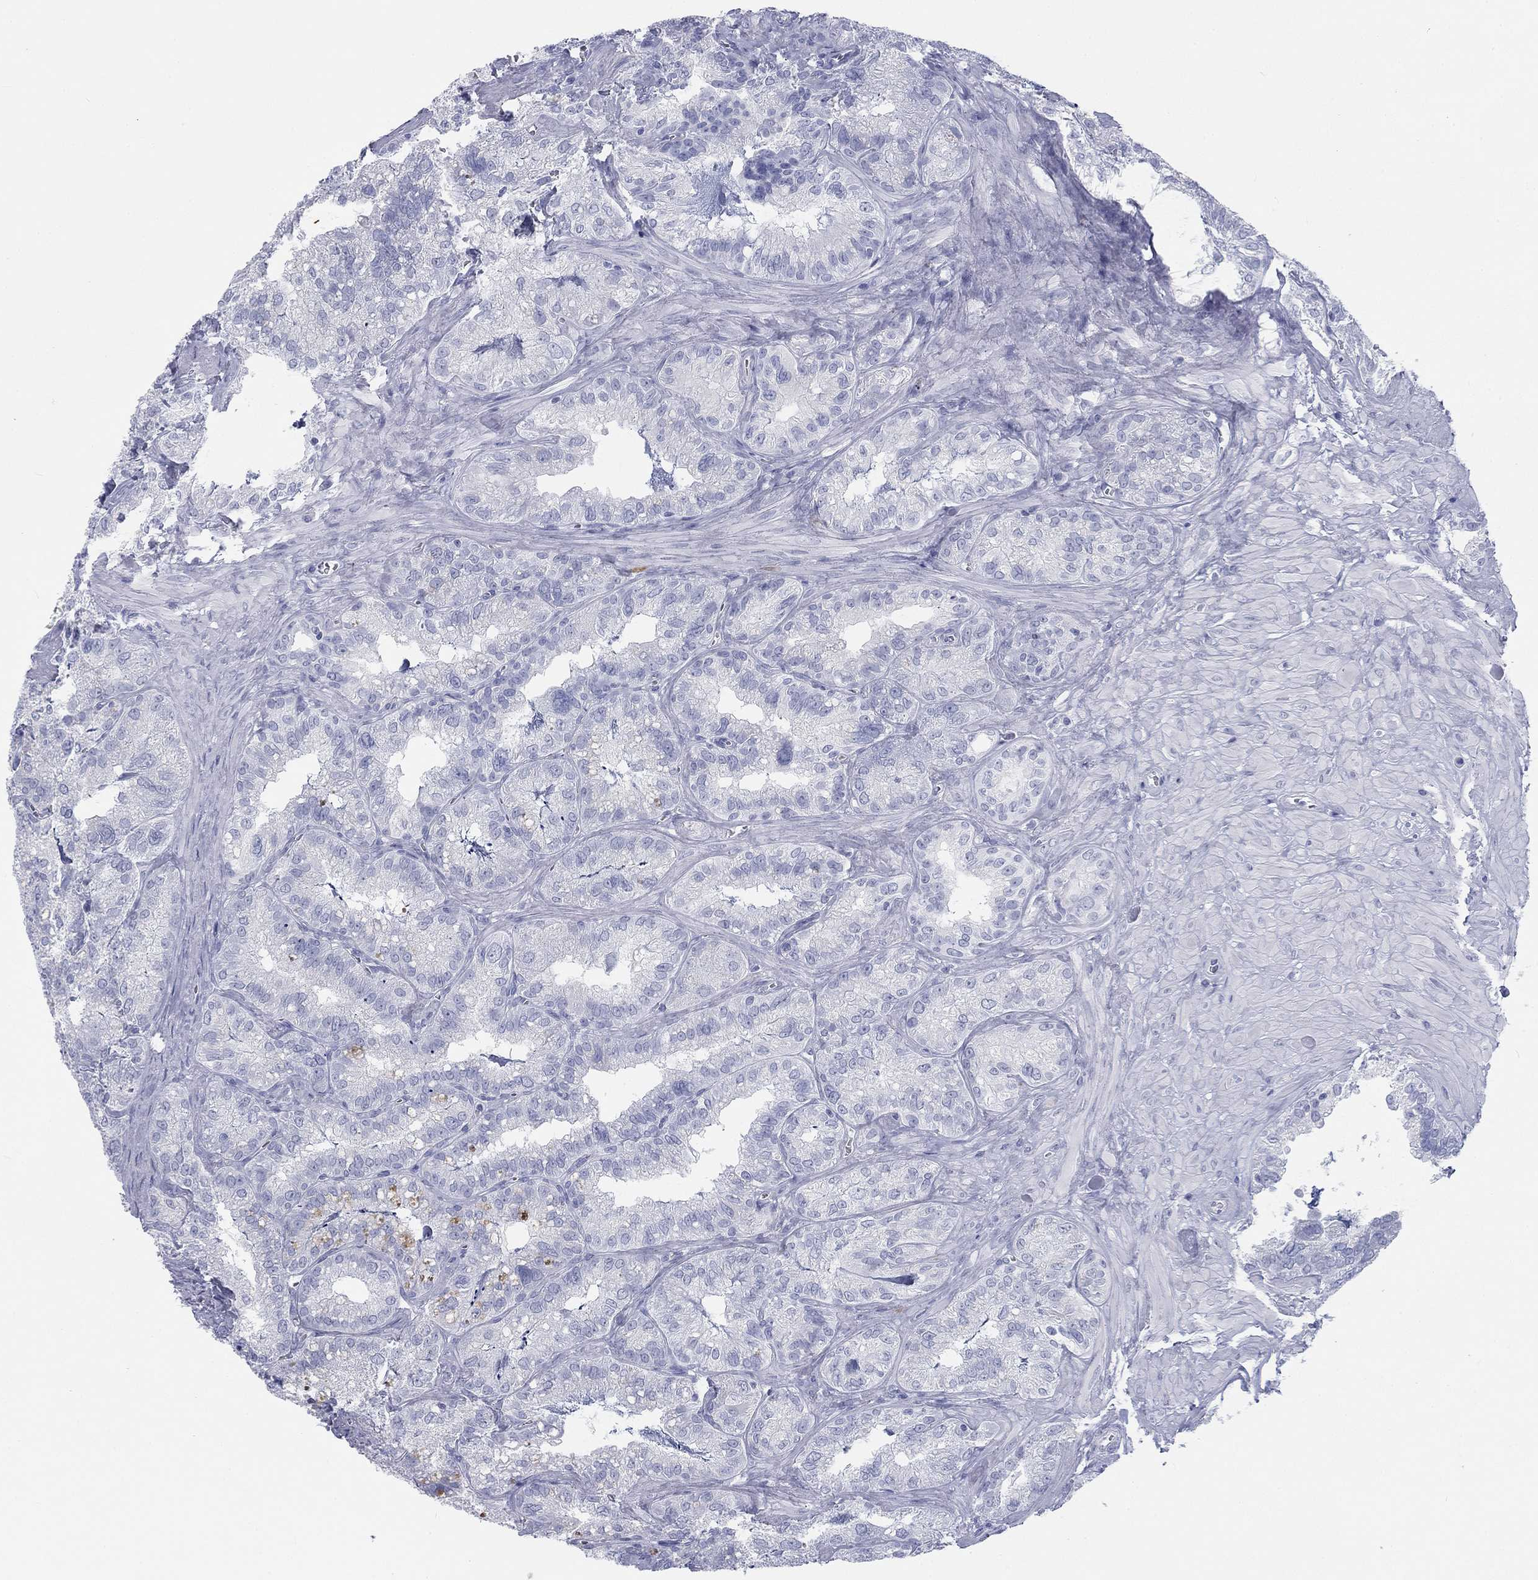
{"staining": {"intensity": "negative", "quantity": "none", "location": "none"}, "tissue": "seminal vesicle", "cell_type": "Glandular cells", "image_type": "normal", "snomed": [{"axis": "morphology", "description": "Normal tissue, NOS"}, {"axis": "topography", "description": "Seminal veicle"}], "caption": "This is an immunohistochemistry (IHC) image of unremarkable human seminal vesicle. There is no positivity in glandular cells.", "gene": "CALB1", "patient": {"sex": "male", "age": 57}}